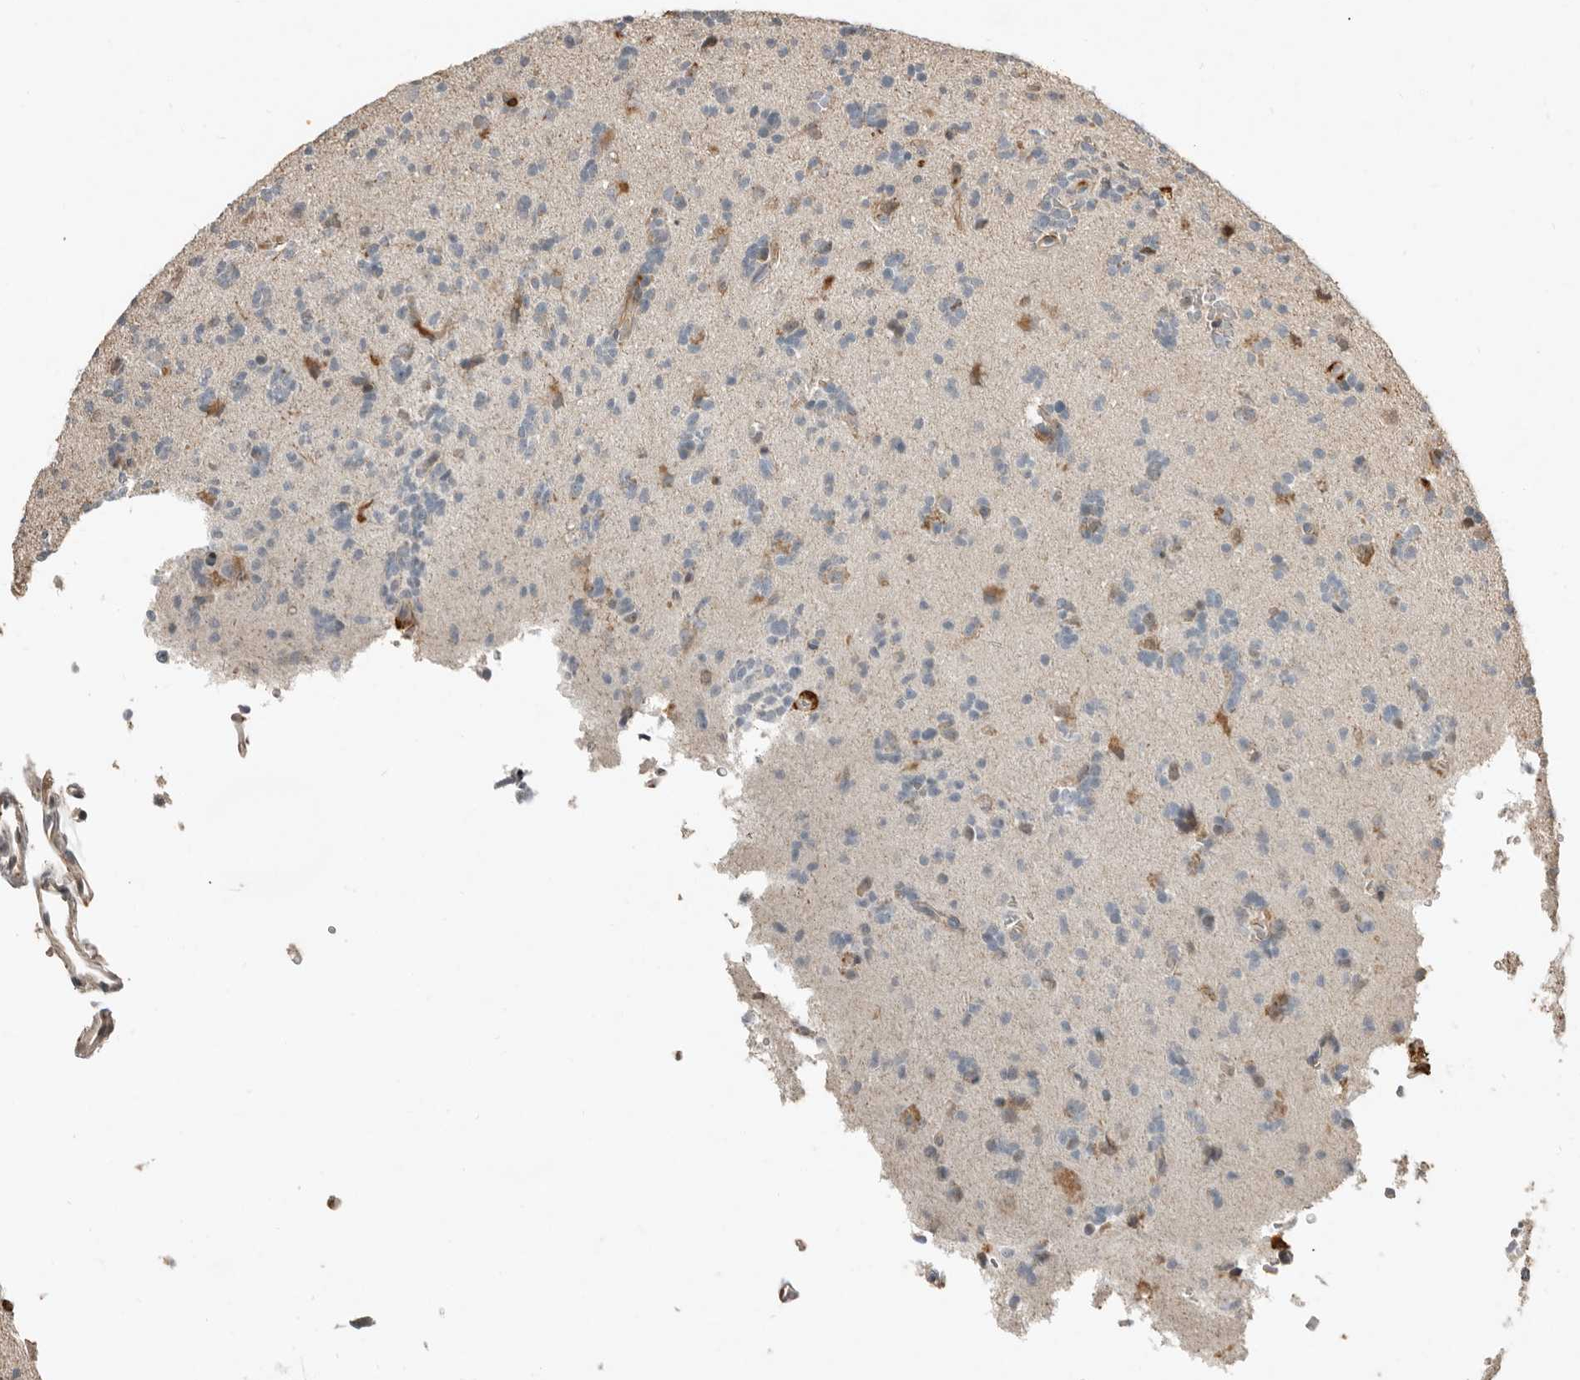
{"staining": {"intensity": "negative", "quantity": "none", "location": "none"}, "tissue": "glioma", "cell_type": "Tumor cells", "image_type": "cancer", "snomed": [{"axis": "morphology", "description": "Glioma, malignant, High grade"}, {"axis": "topography", "description": "Brain"}], "caption": "IHC micrograph of neoplastic tissue: glioma stained with DAB (3,3'-diaminobenzidine) displays no significant protein positivity in tumor cells.", "gene": "KLHL38", "patient": {"sex": "female", "age": 62}}